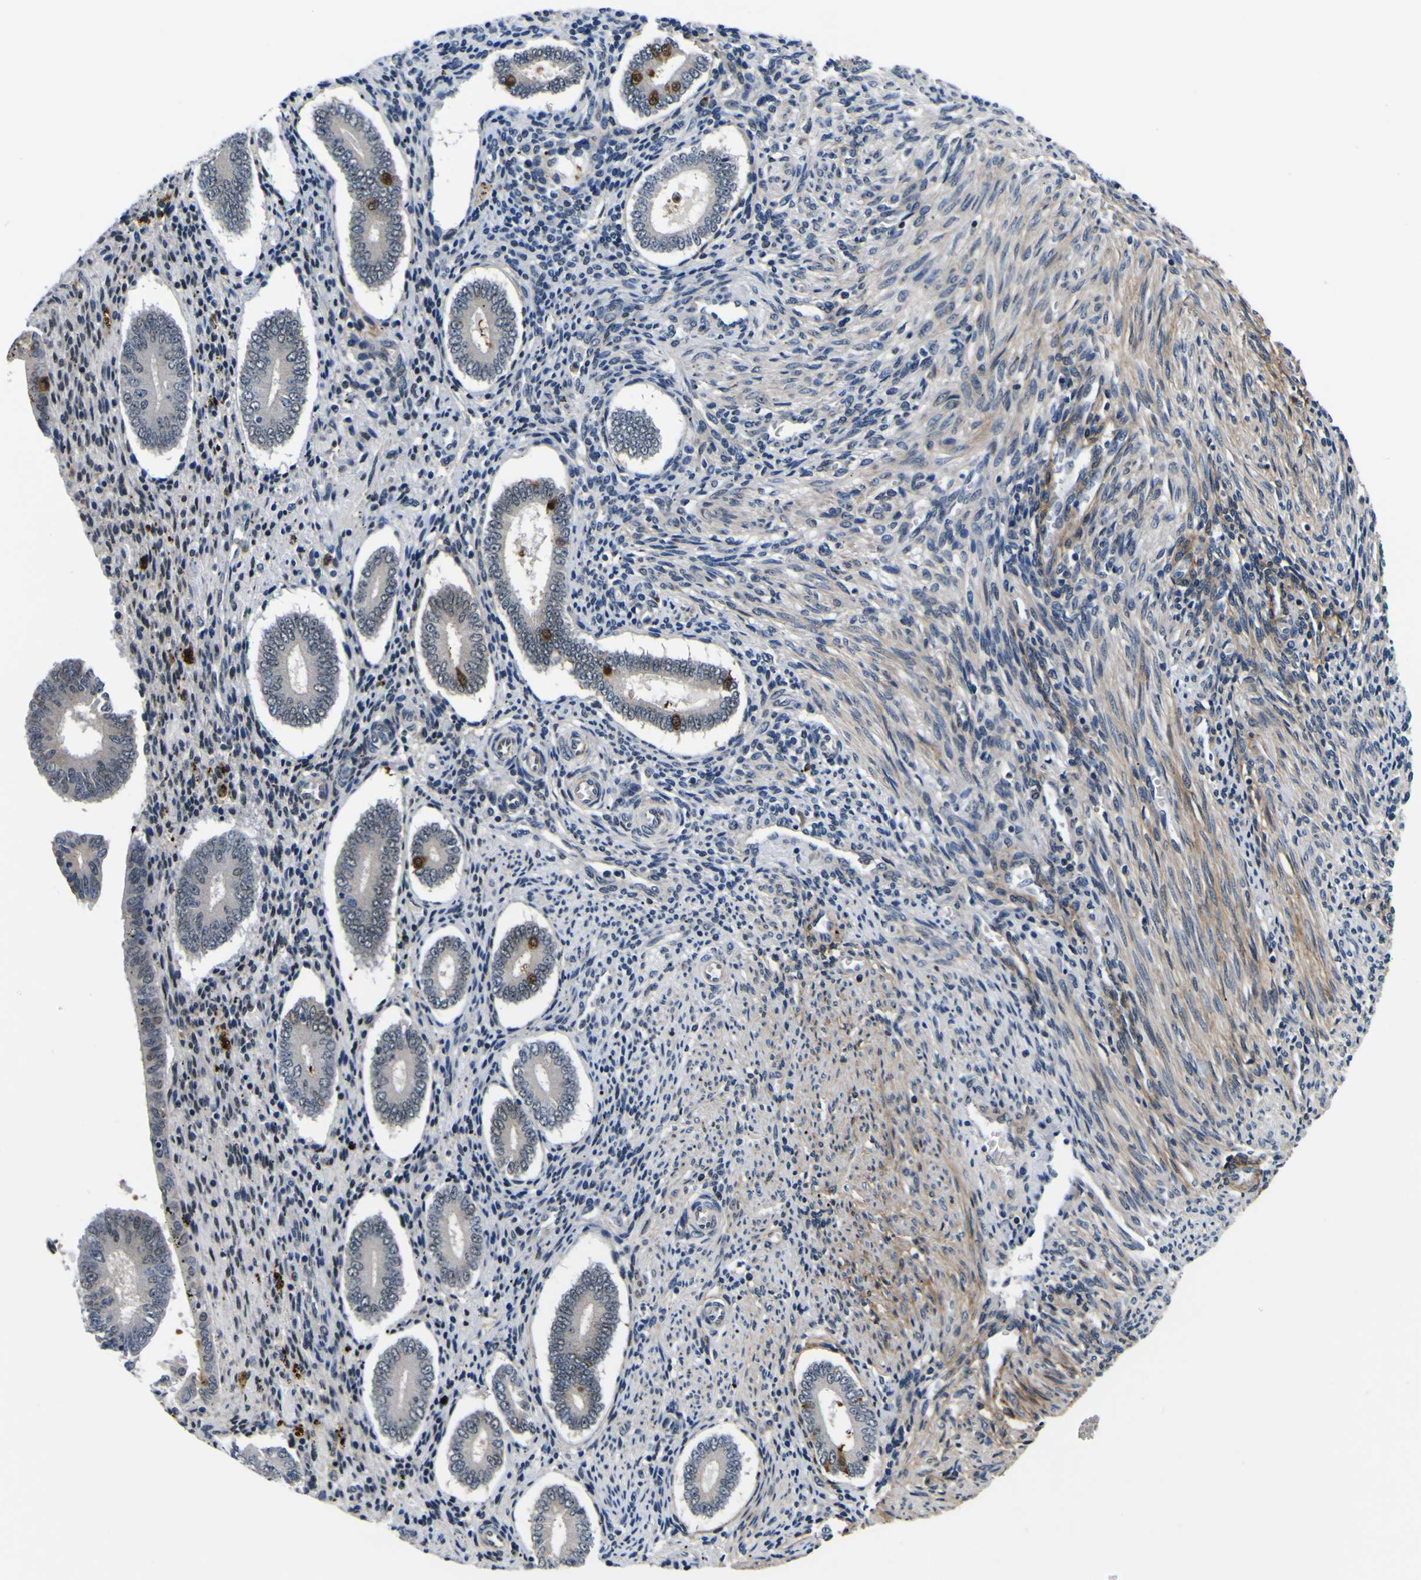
{"staining": {"intensity": "negative", "quantity": "none", "location": "none"}, "tissue": "endometrium", "cell_type": "Cells in endometrial stroma", "image_type": "normal", "snomed": [{"axis": "morphology", "description": "Normal tissue, NOS"}, {"axis": "topography", "description": "Endometrium"}], "caption": "An immunohistochemistry histopathology image of unremarkable endometrium is shown. There is no staining in cells in endometrial stroma of endometrium. (Brightfield microscopy of DAB IHC at high magnification).", "gene": "POSTN", "patient": {"sex": "female", "age": 42}}